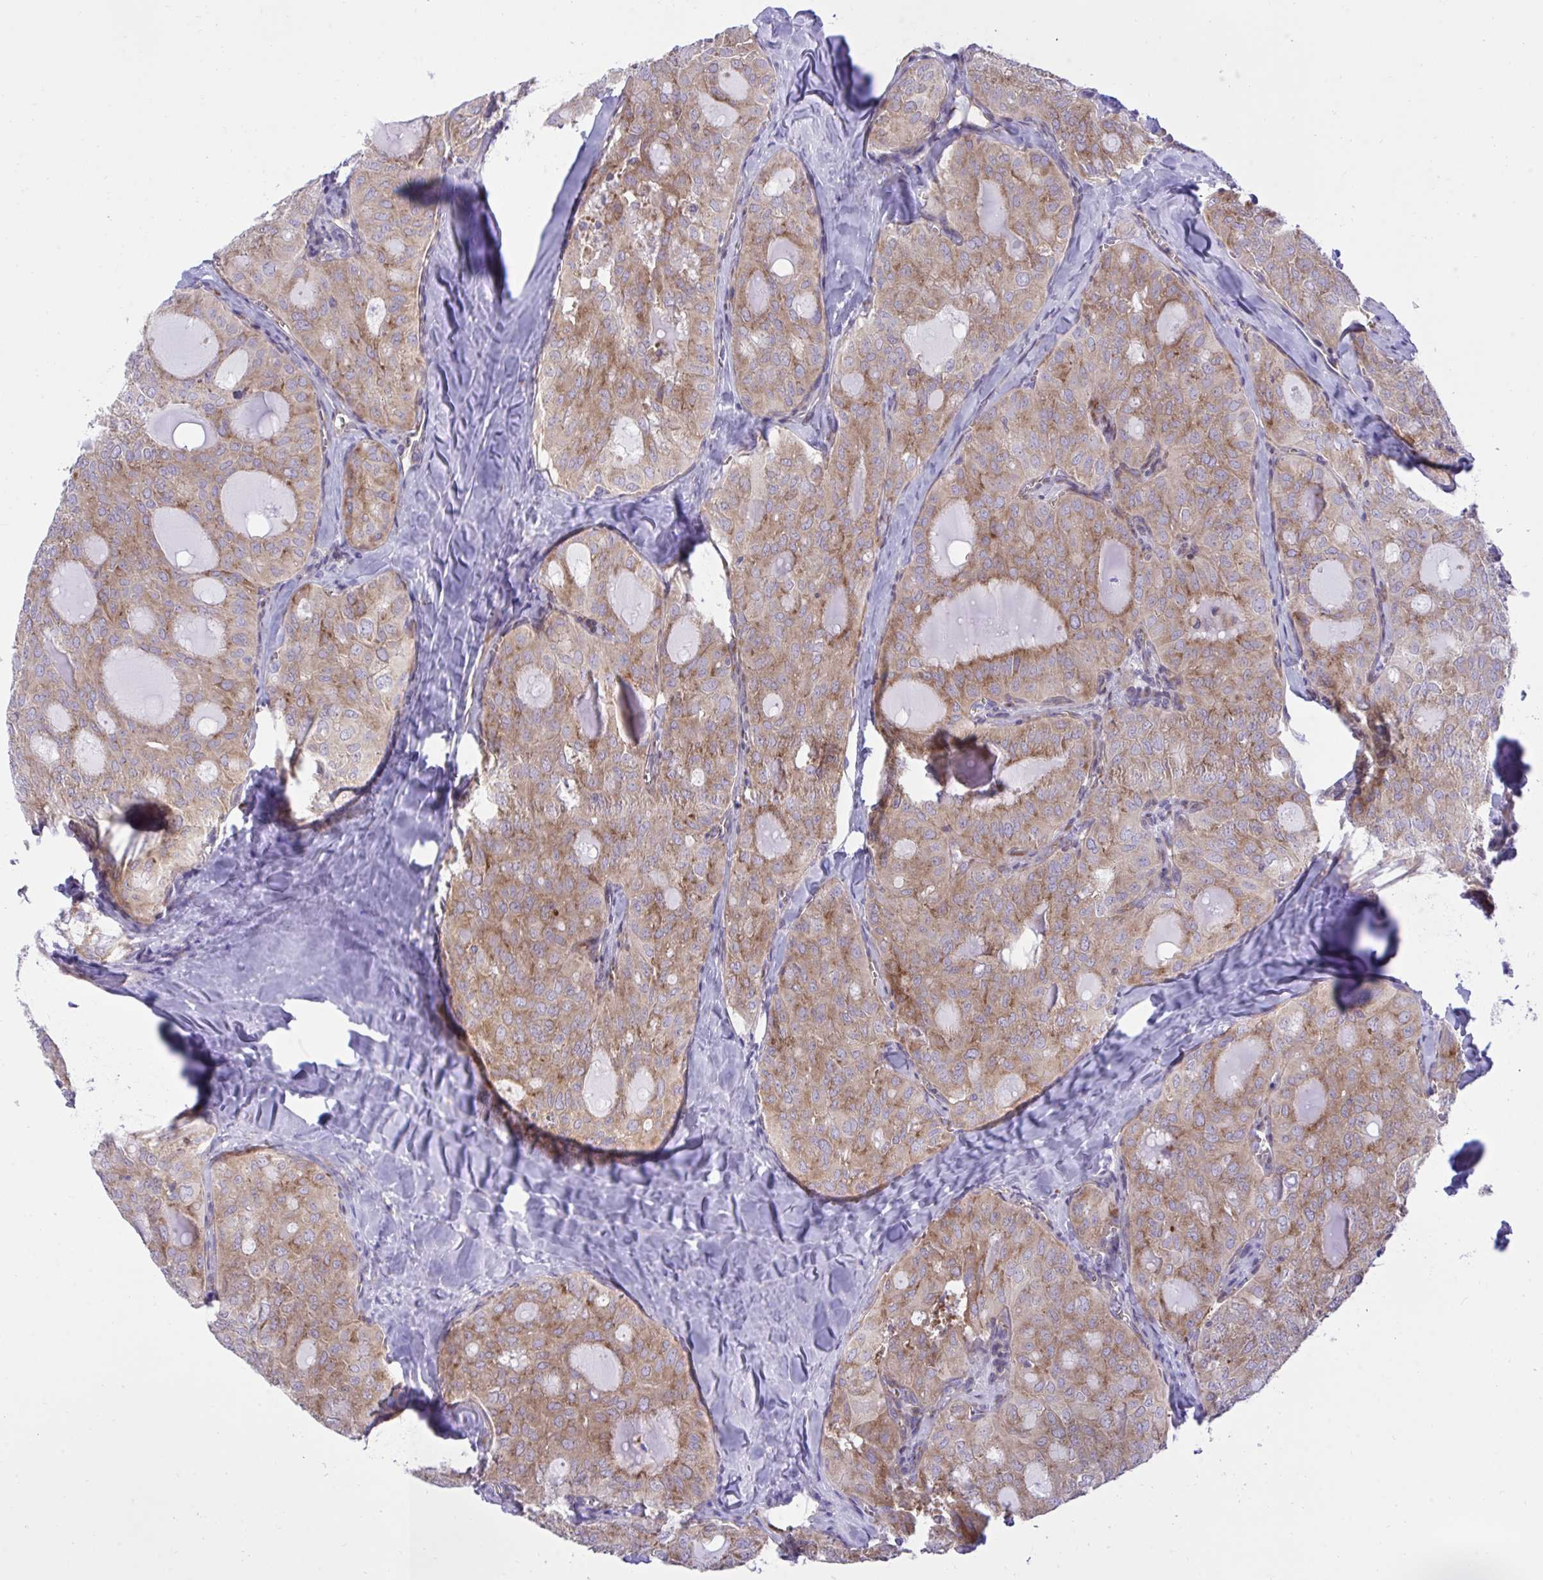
{"staining": {"intensity": "weak", "quantity": "25%-75%", "location": "cytoplasmic/membranous"}, "tissue": "thyroid cancer", "cell_type": "Tumor cells", "image_type": "cancer", "snomed": [{"axis": "morphology", "description": "Follicular adenoma carcinoma, NOS"}, {"axis": "topography", "description": "Thyroid gland"}], "caption": "Immunohistochemistry (DAB) staining of follicular adenoma carcinoma (thyroid) exhibits weak cytoplasmic/membranous protein positivity in approximately 25%-75% of tumor cells.", "gene": "RPS15", "patient": {"sex": "male", "age": 75}}